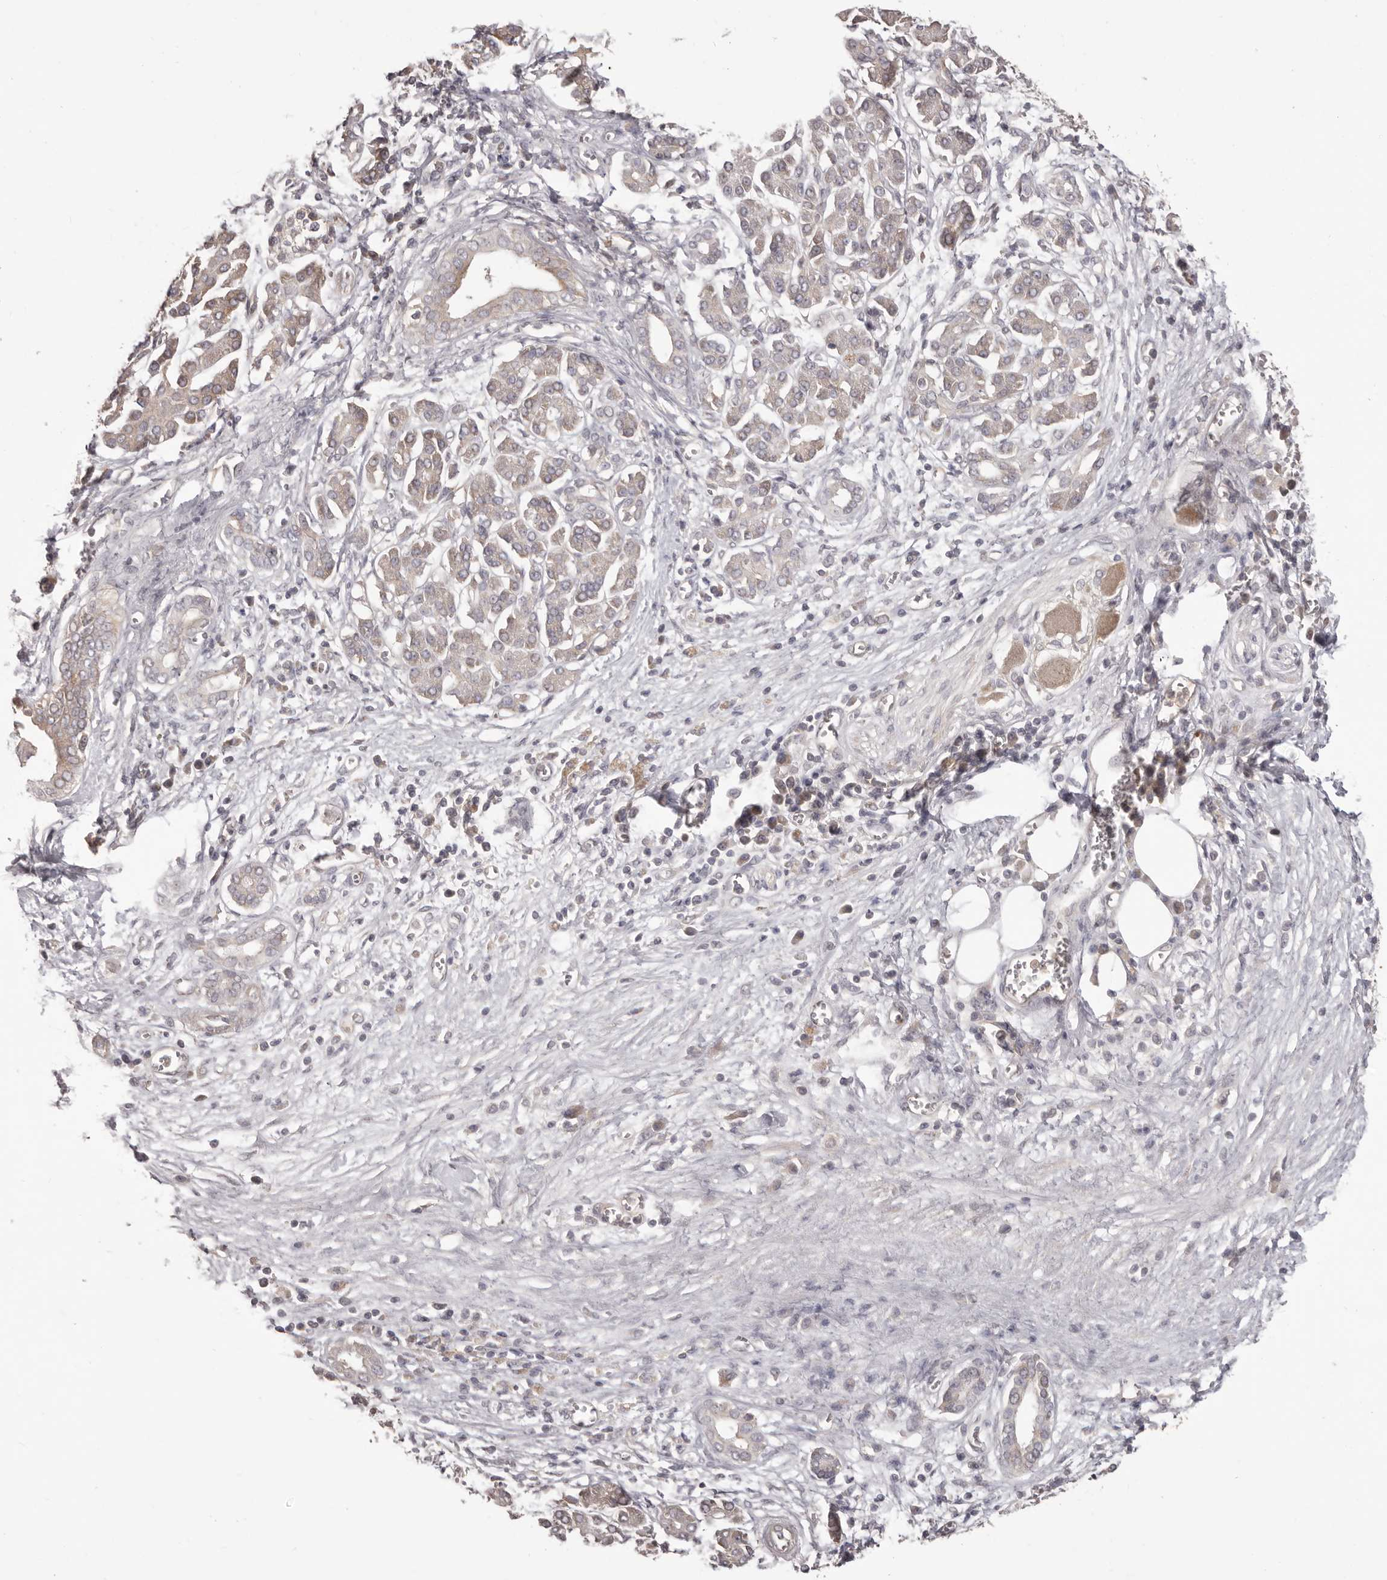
{"staining": {"intensity": "negative", "quantity": "none", "location": "none"}, "tissue": "pancreatic cancer", "cell_type": "Tumor cells", "image_type": "cancer", "snomed": [{"axis": "morphology", "description": "Adenocarcinoma, NOS"}, {"axis": "topography", "description": "Pancreas"}], "caption": "Immunohistochemistry of human pancreatic adenocarcinoma reveals no staining in tumor cells. (DAB (3,3'-diaminobenzidine) immunohistochemistry (IHC), high magnification).", "gene": "HRH1", "patient": {"sex": "male", "age": 78}}